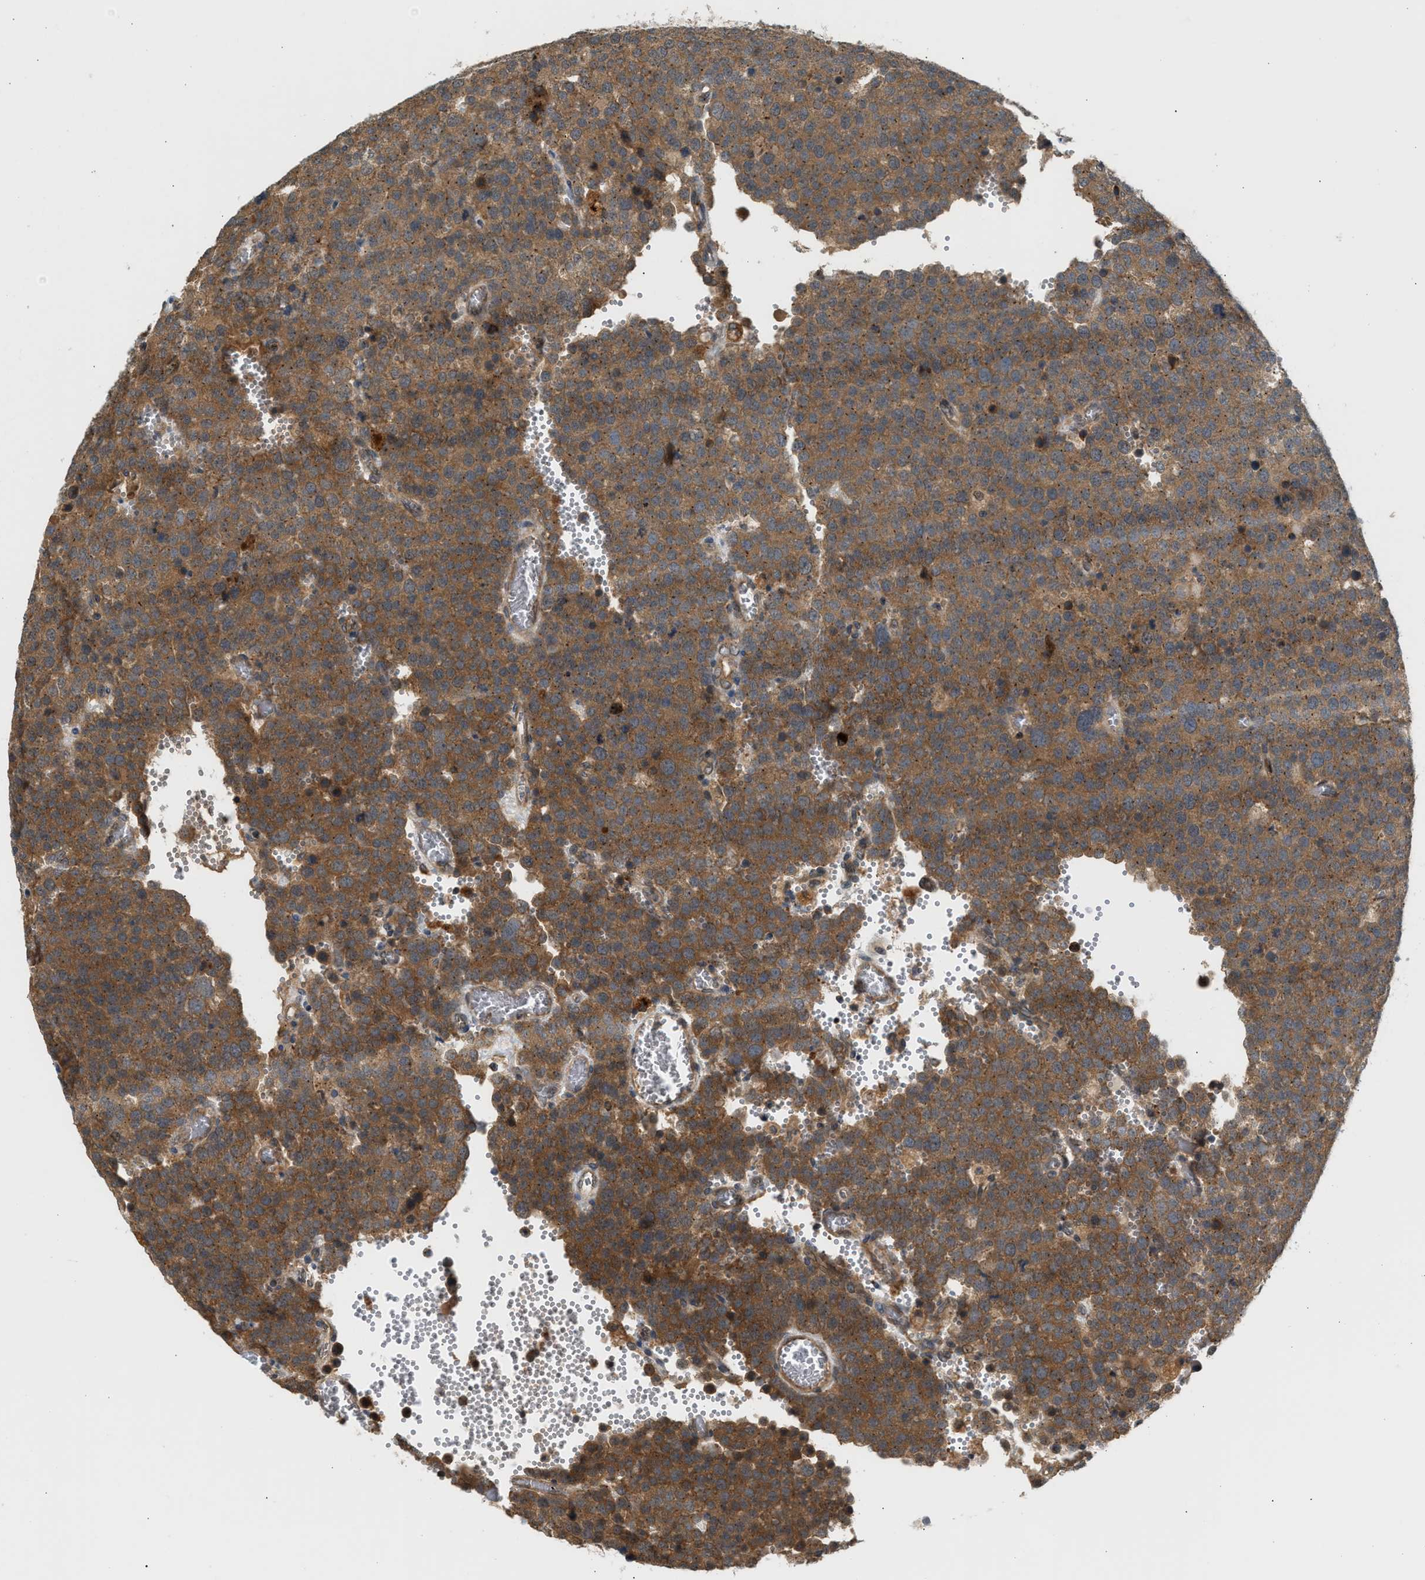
{"staining": {"intensity": "moderate", "quantity": ">75%", "location": "cytoplasmic/membranous"}, "tissue": "testis cancer", "cell_type": "Tumor cells", "image_type": "cancer", "snomed": [{"axis": "morphology", "description": "Normal tissue, NOS"}, {"axis": "morphology", "description": "Seminoma, NOS"}, {"axis": "topography", "description": "Testis"}], "caption": "Testis cancer tissue shows moderate cytoplasmic/membranous positivity in about >75% of tumor cells", "gene": "MAP2K5", "patient": {"sex": "male", "age": 71}}